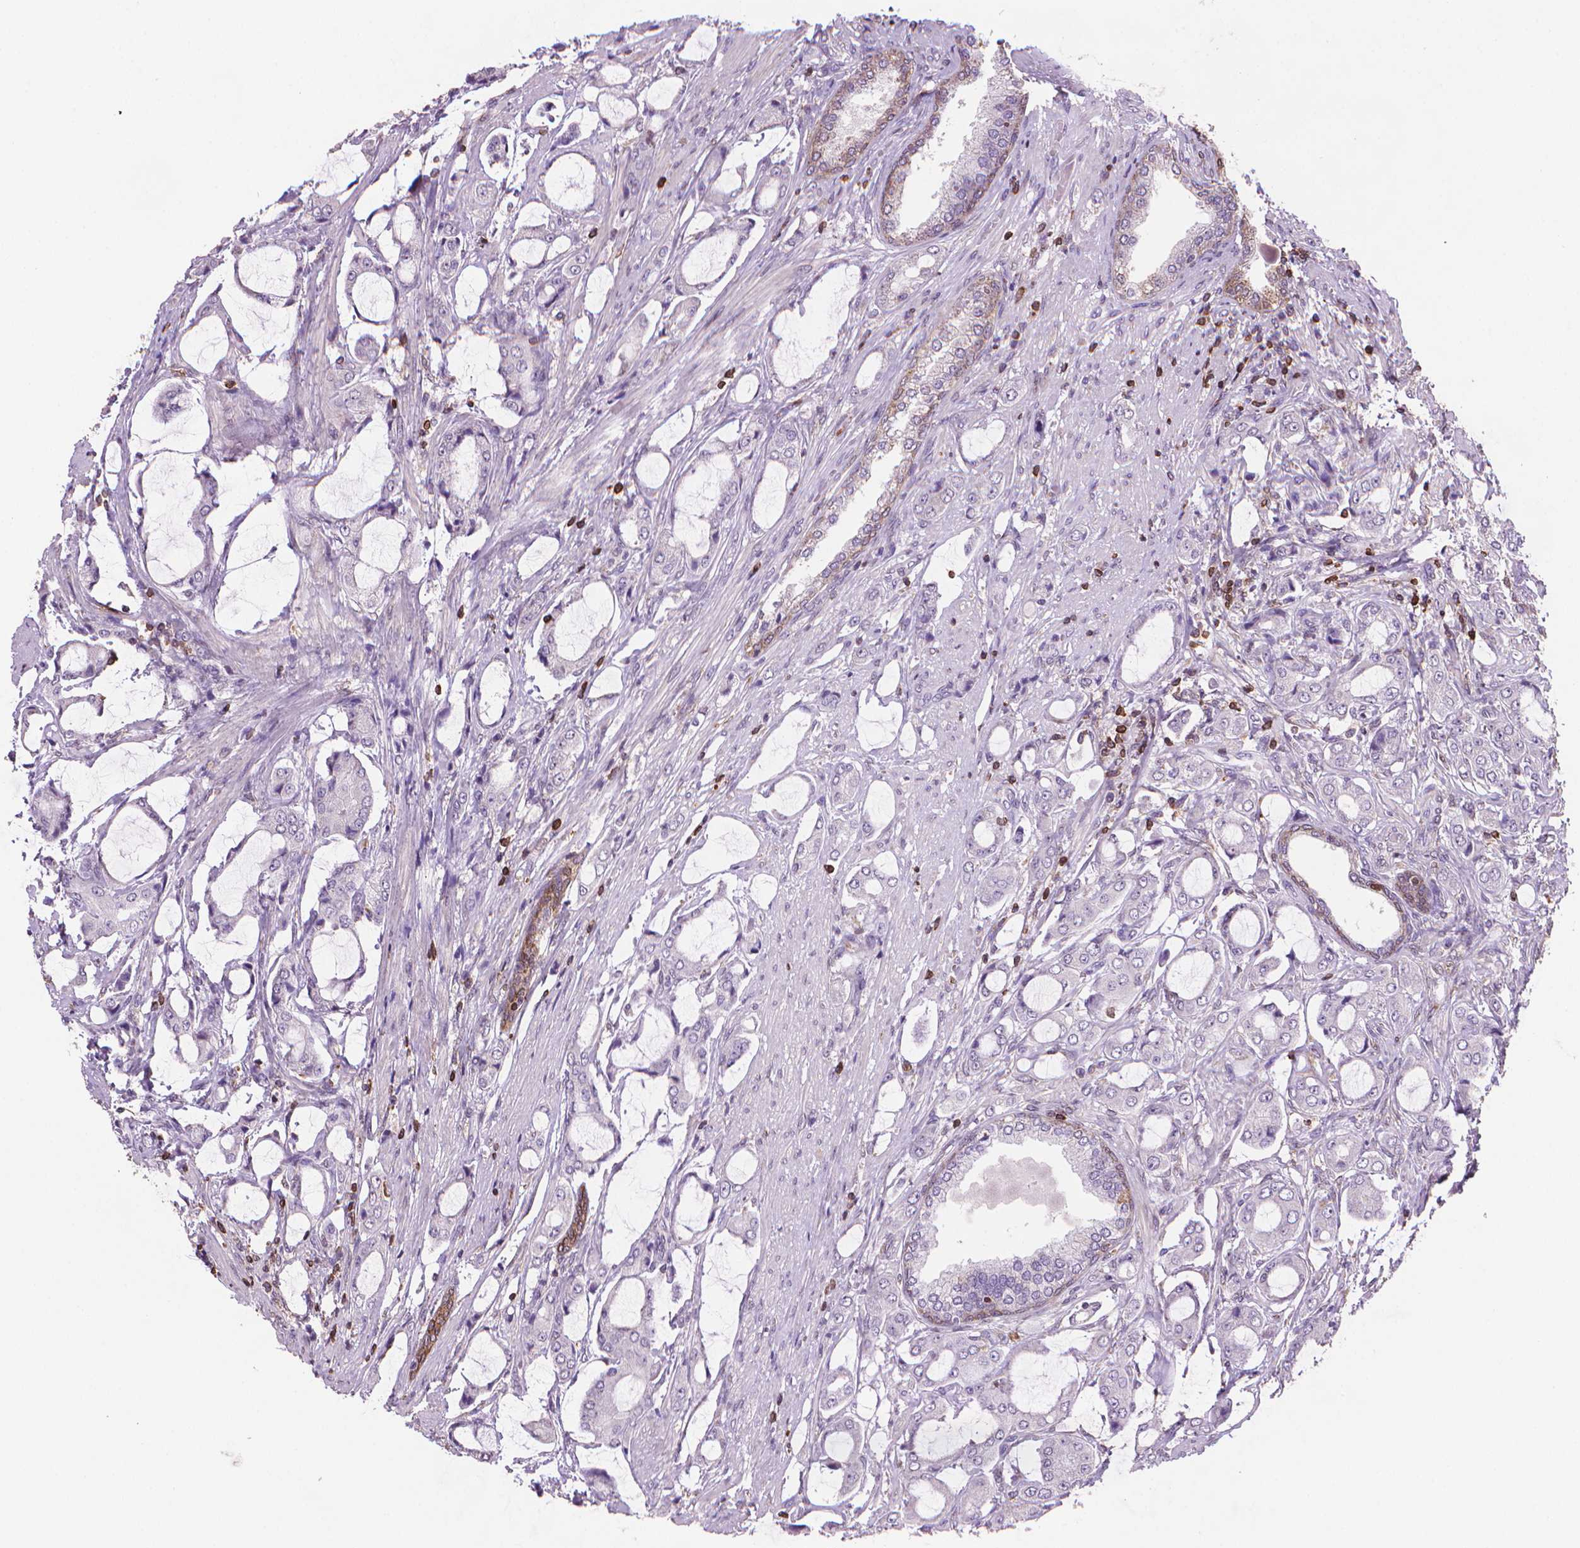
{"staining": {"intensity": "negative", "quantity": "none", "location": "none"}, "tissue": "prostate cancer", "cell_type": "Tumor cells", "image_type": "cancer", "snomed": [{"axis": "morphology", "description": "Adenocarcinoma, NOS"}, {"axis": "topography", "description": "Prostate"}], "caption": "Prostate cancer (adenocarcinoma) was stained to show a protein in brown. There is no significant staining in tumor cells.", "gene": "BCL2", "patient": {"sex": "male", "age": 63}}